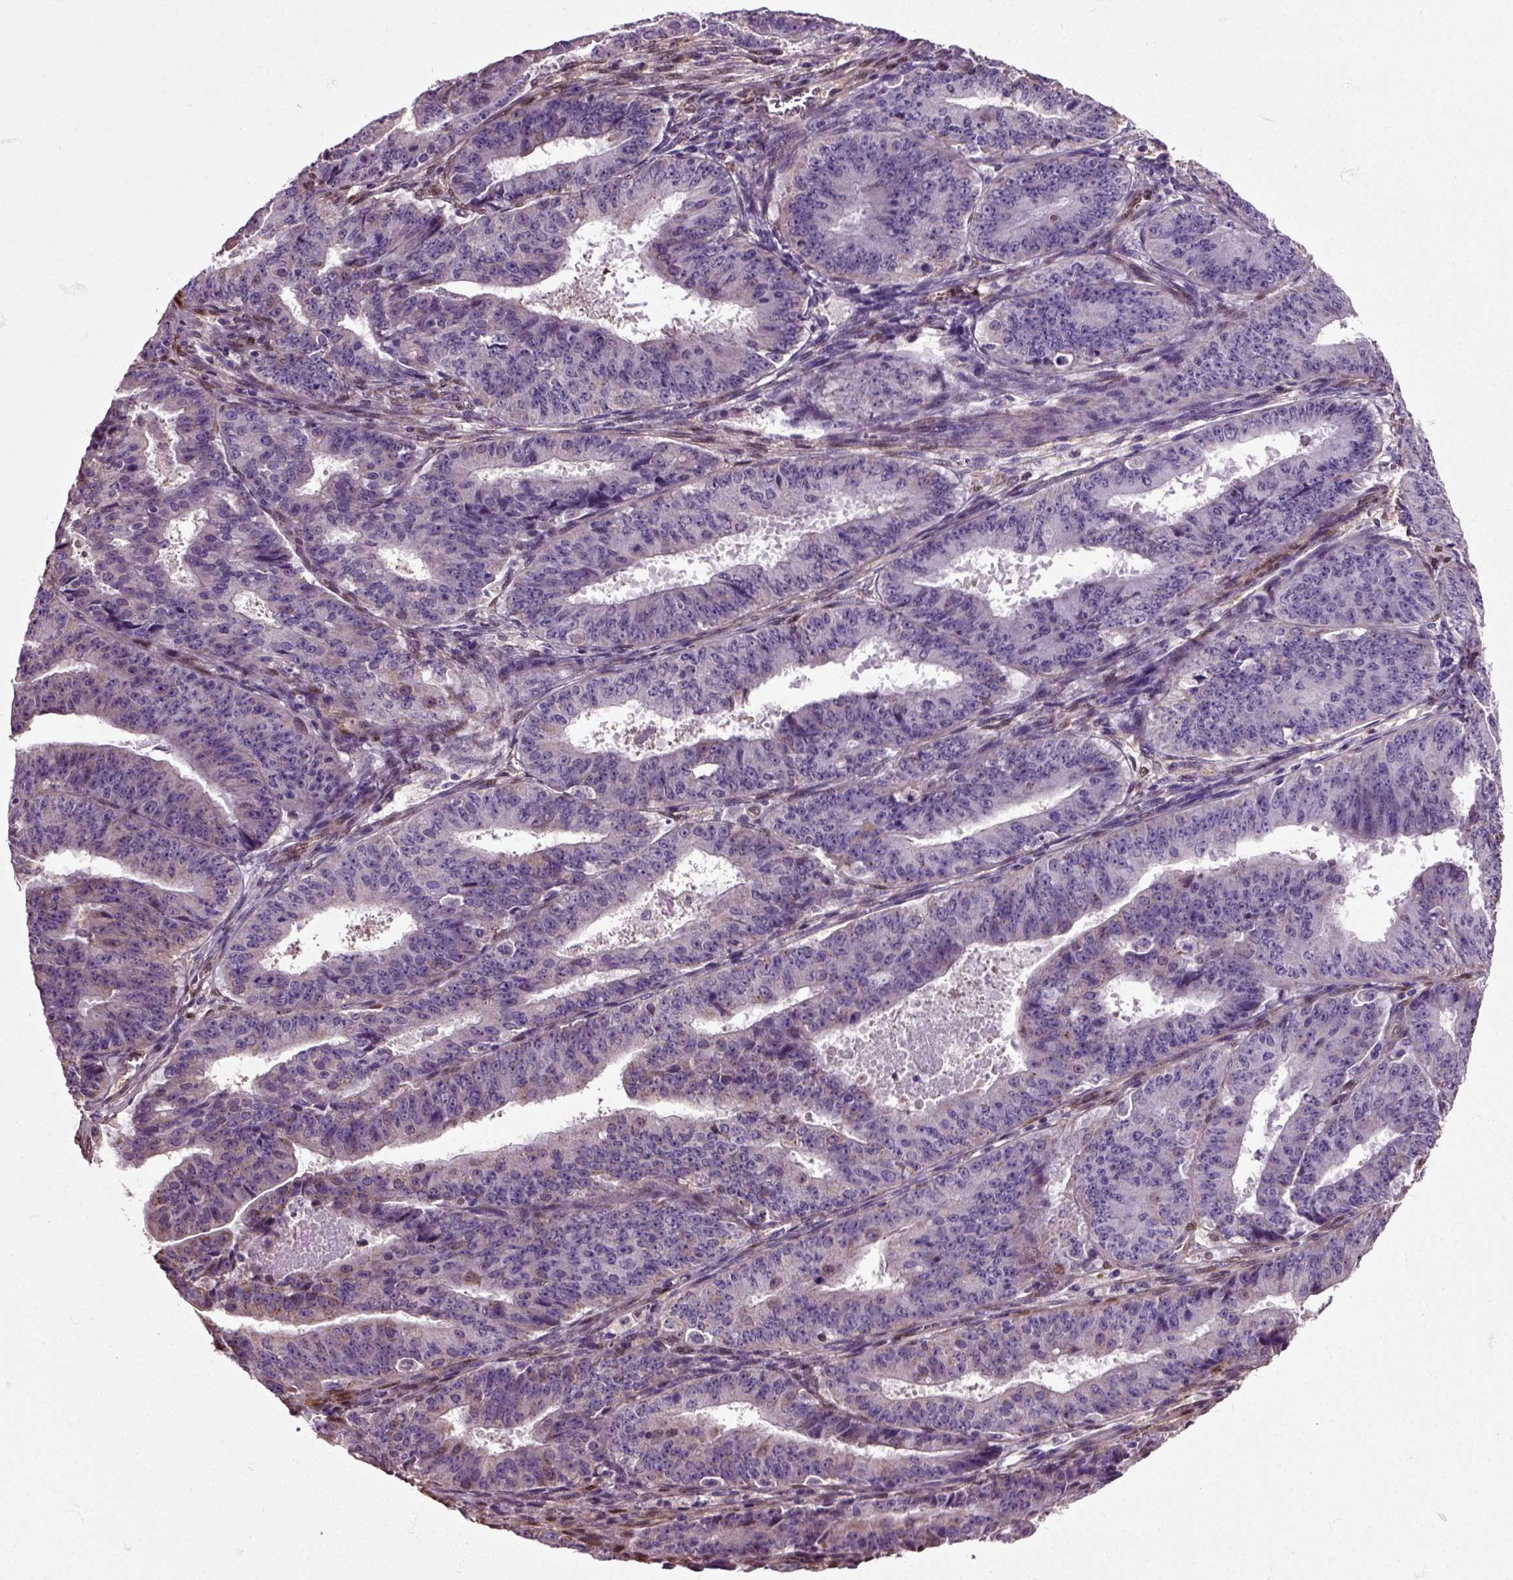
{"staining": {"intensity": "weak", "quantity": "<25%", "location": "cytoplasmic/membranous"}, "tissue": "ovarian cancer", "cell_type": "Tumor cells", "image_type": "cancer", "snomed": [{"axis": "morphology", "description": "Carcinoma, endometroid"}, {"axis": "topography", "description": "Ovary"}], "caption": "Endometroid carcinoma (ovarian) was stained to show a protein in brown. There is no significant staining in tumor cells. (DAB immunohistochemistry (IHC), high magnification).", "gene": "HSPA2", "patient": {"sex": "female", "age": 42}}